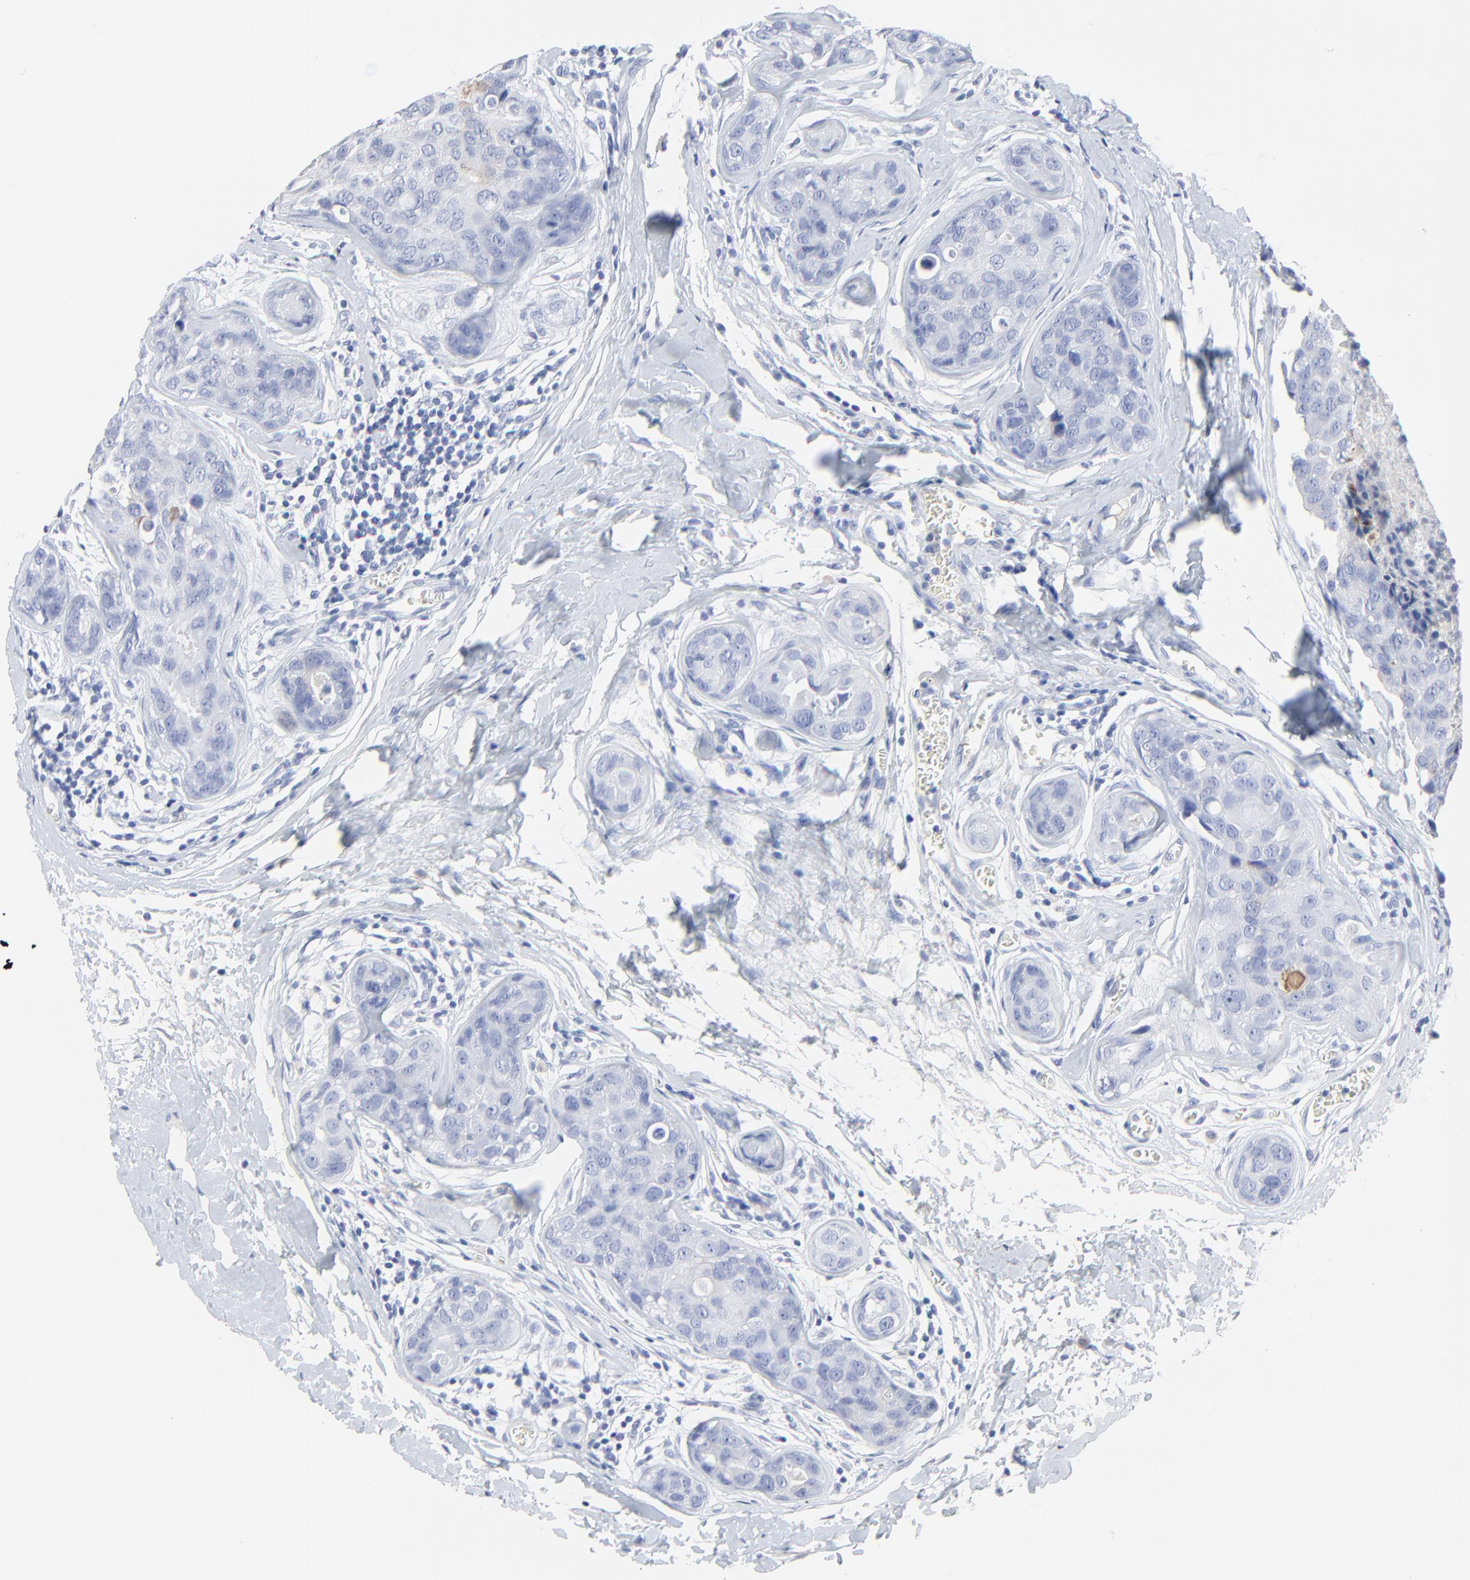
{"staining": {"intensity": "negative", "quantity": "none", "location": "none"}, "tissue": "breast cancer", "cell_type": "Tumor cells", "image_type": "cancer", "snomed": [{"axis": "morphology", "description": "Duct carcinoma"}, {"axis": "topography", "description": "Breast"}], "caption": "DAB immunohistochemical staining of breast cancer shows no significant positivity in tumor cells.", "gene": "LCN2", "patient": {"sex": "female", "age": 24}}